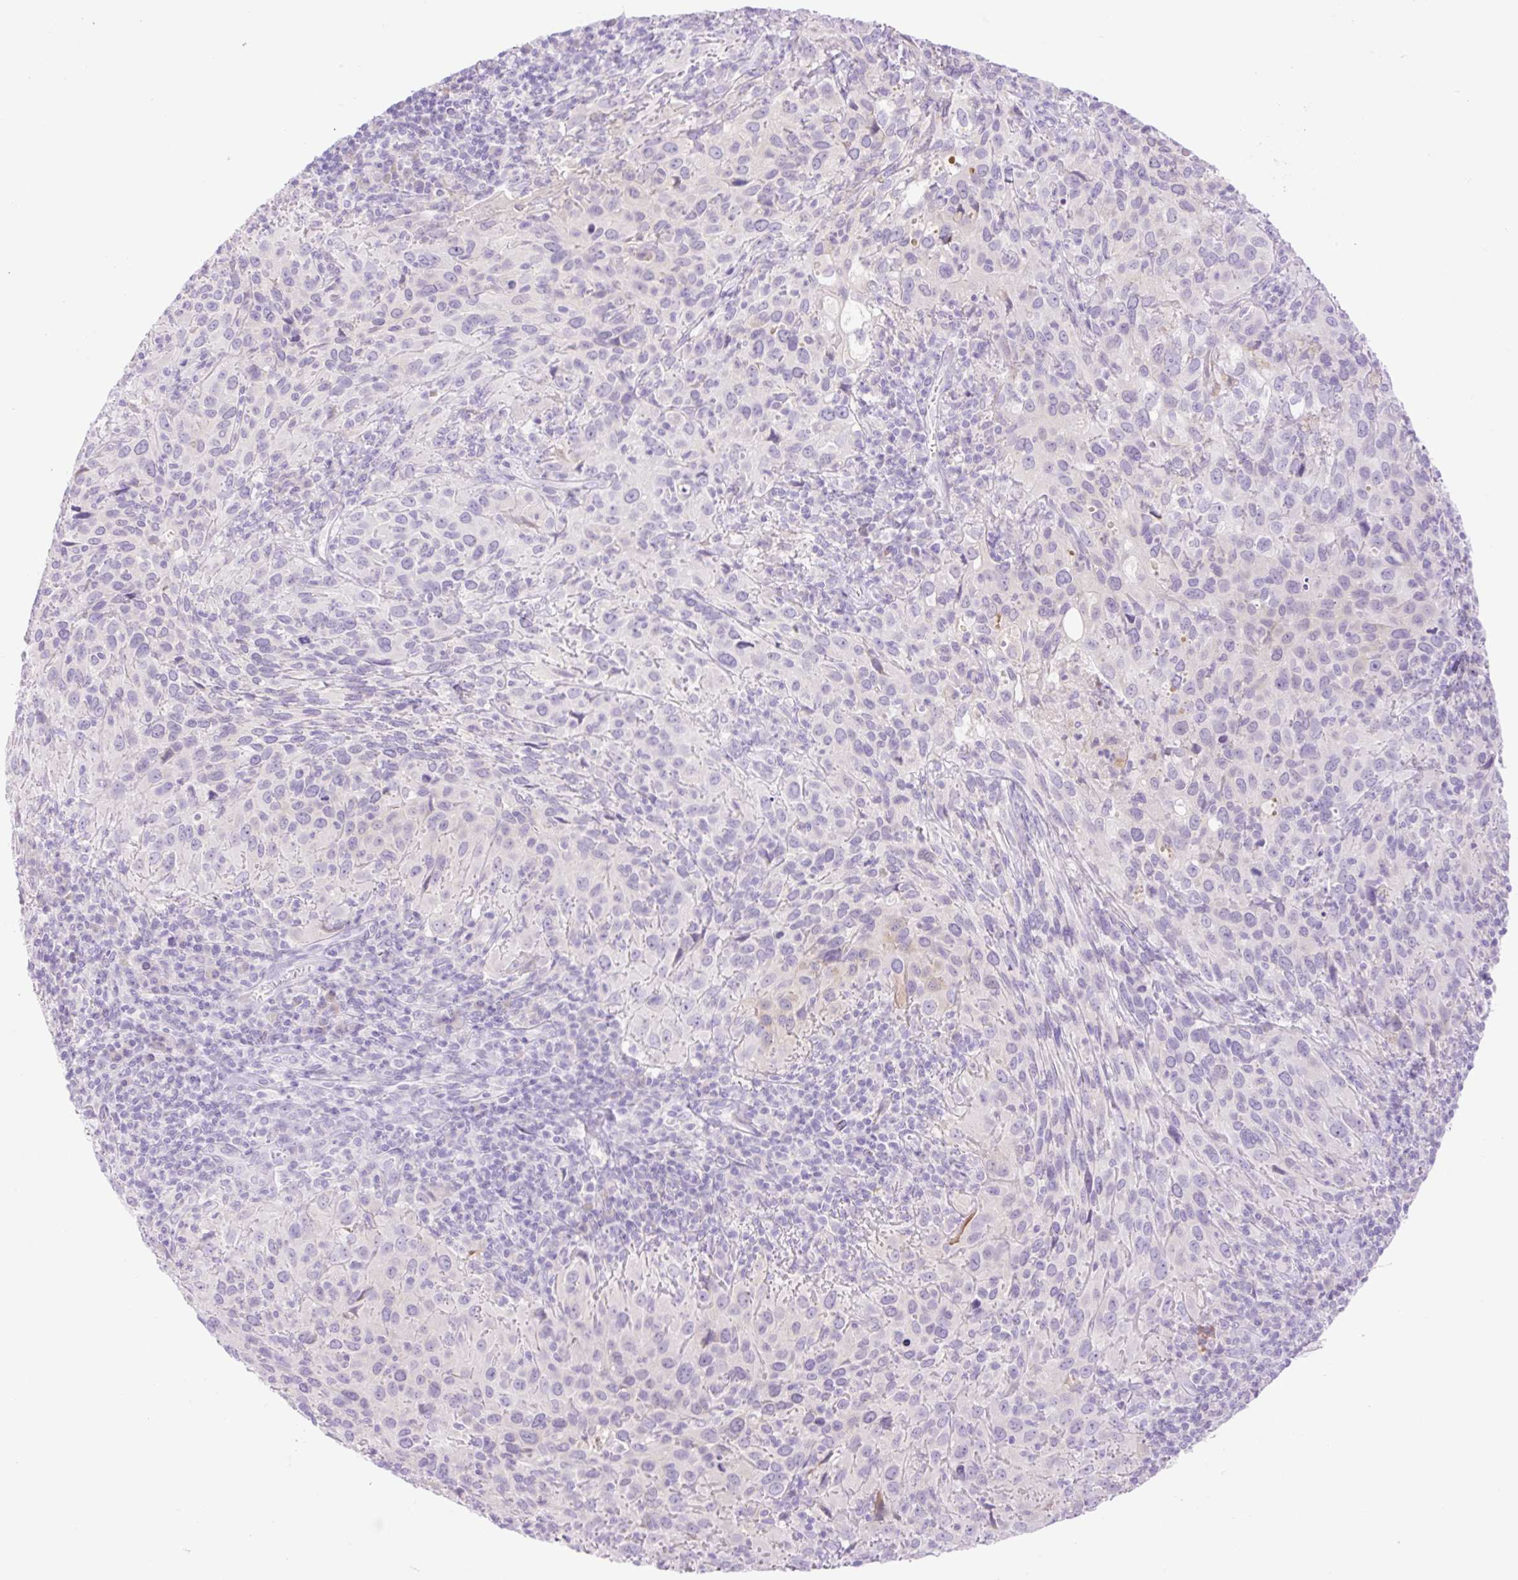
{"staining": {"intensity": "negative", "quantity": "none", "location": "none"}, "tissue": "cervical cancer", "cell_type": "Tumor cells", "image_type": "cancer", "snomed": [{"axis": "morphology", "description": "Squamous cell carcinoma, NOS"}, {"axis": "topography", "description": "Cervix"}], "caption": "Protein analysis of cervical squamous cell carcinoma demonstrates no significant staining in tumor cells.", "gene": "SLC25A40", "patient": {"sex": "female", "age": 51}}